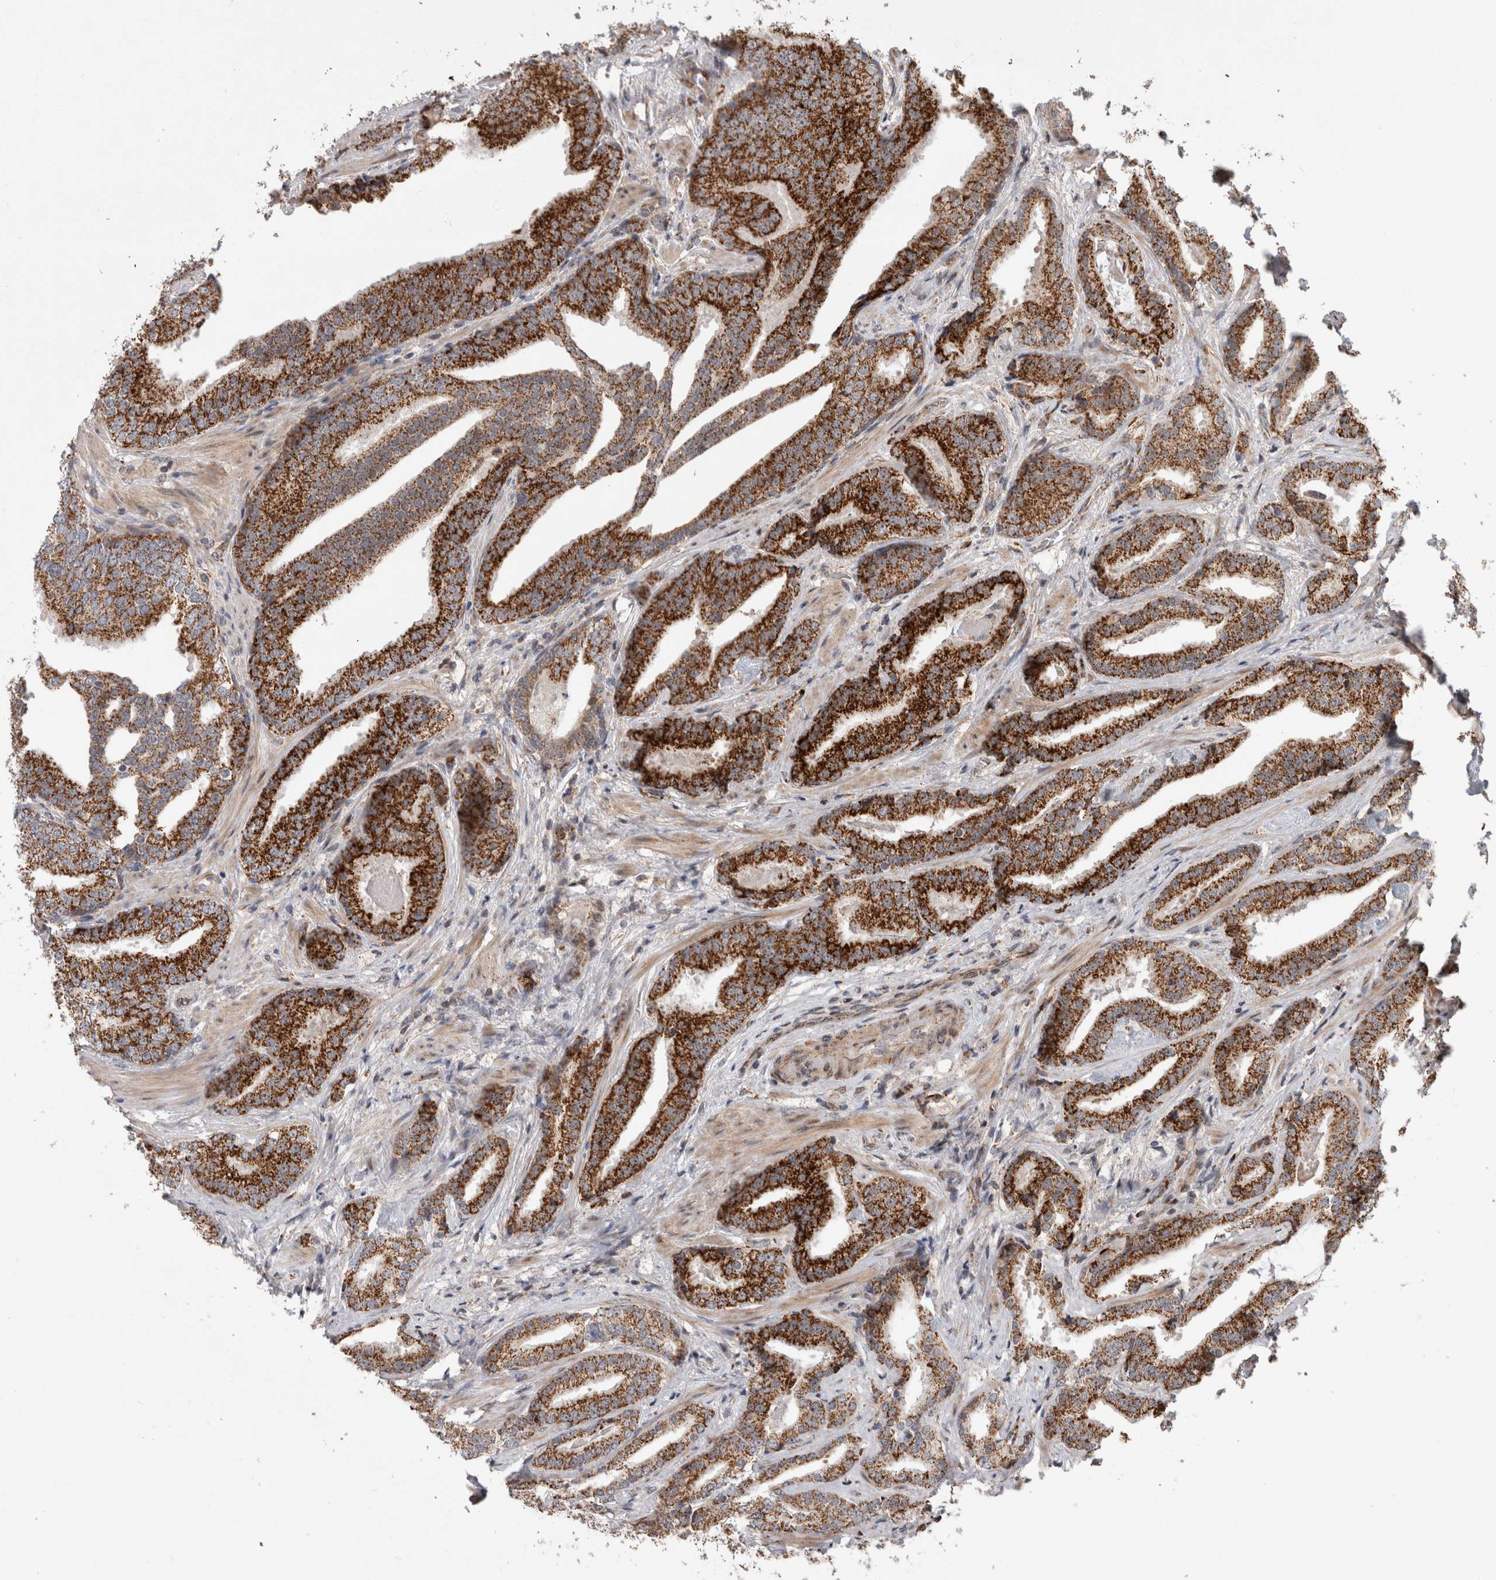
{"staining": {"intensity": "strong", "quantity": ">75%", "location": "cytoplasmic/membranous"}, "tissue": "prostate cancer", "cell_type": "Tumor cells", "image_type": "cancer", "snomed": [{"axis": "morphology", "description": "Adenocarcinoma, Low grade"}, {"axis": "topography", "description": "Prostate"}], "caption": "The immunohistochemical stain highlights strong cytoplasmic/membranous positivity in tumor cells of prostate low-grade adenocarcinoma tissue. (DAB (3,3'-diaminobenzidine) = brown stain, brightfield microscopy at high magnification).", "gene": "MRPL37", "patient": {"sex": "male", "age": 67}}